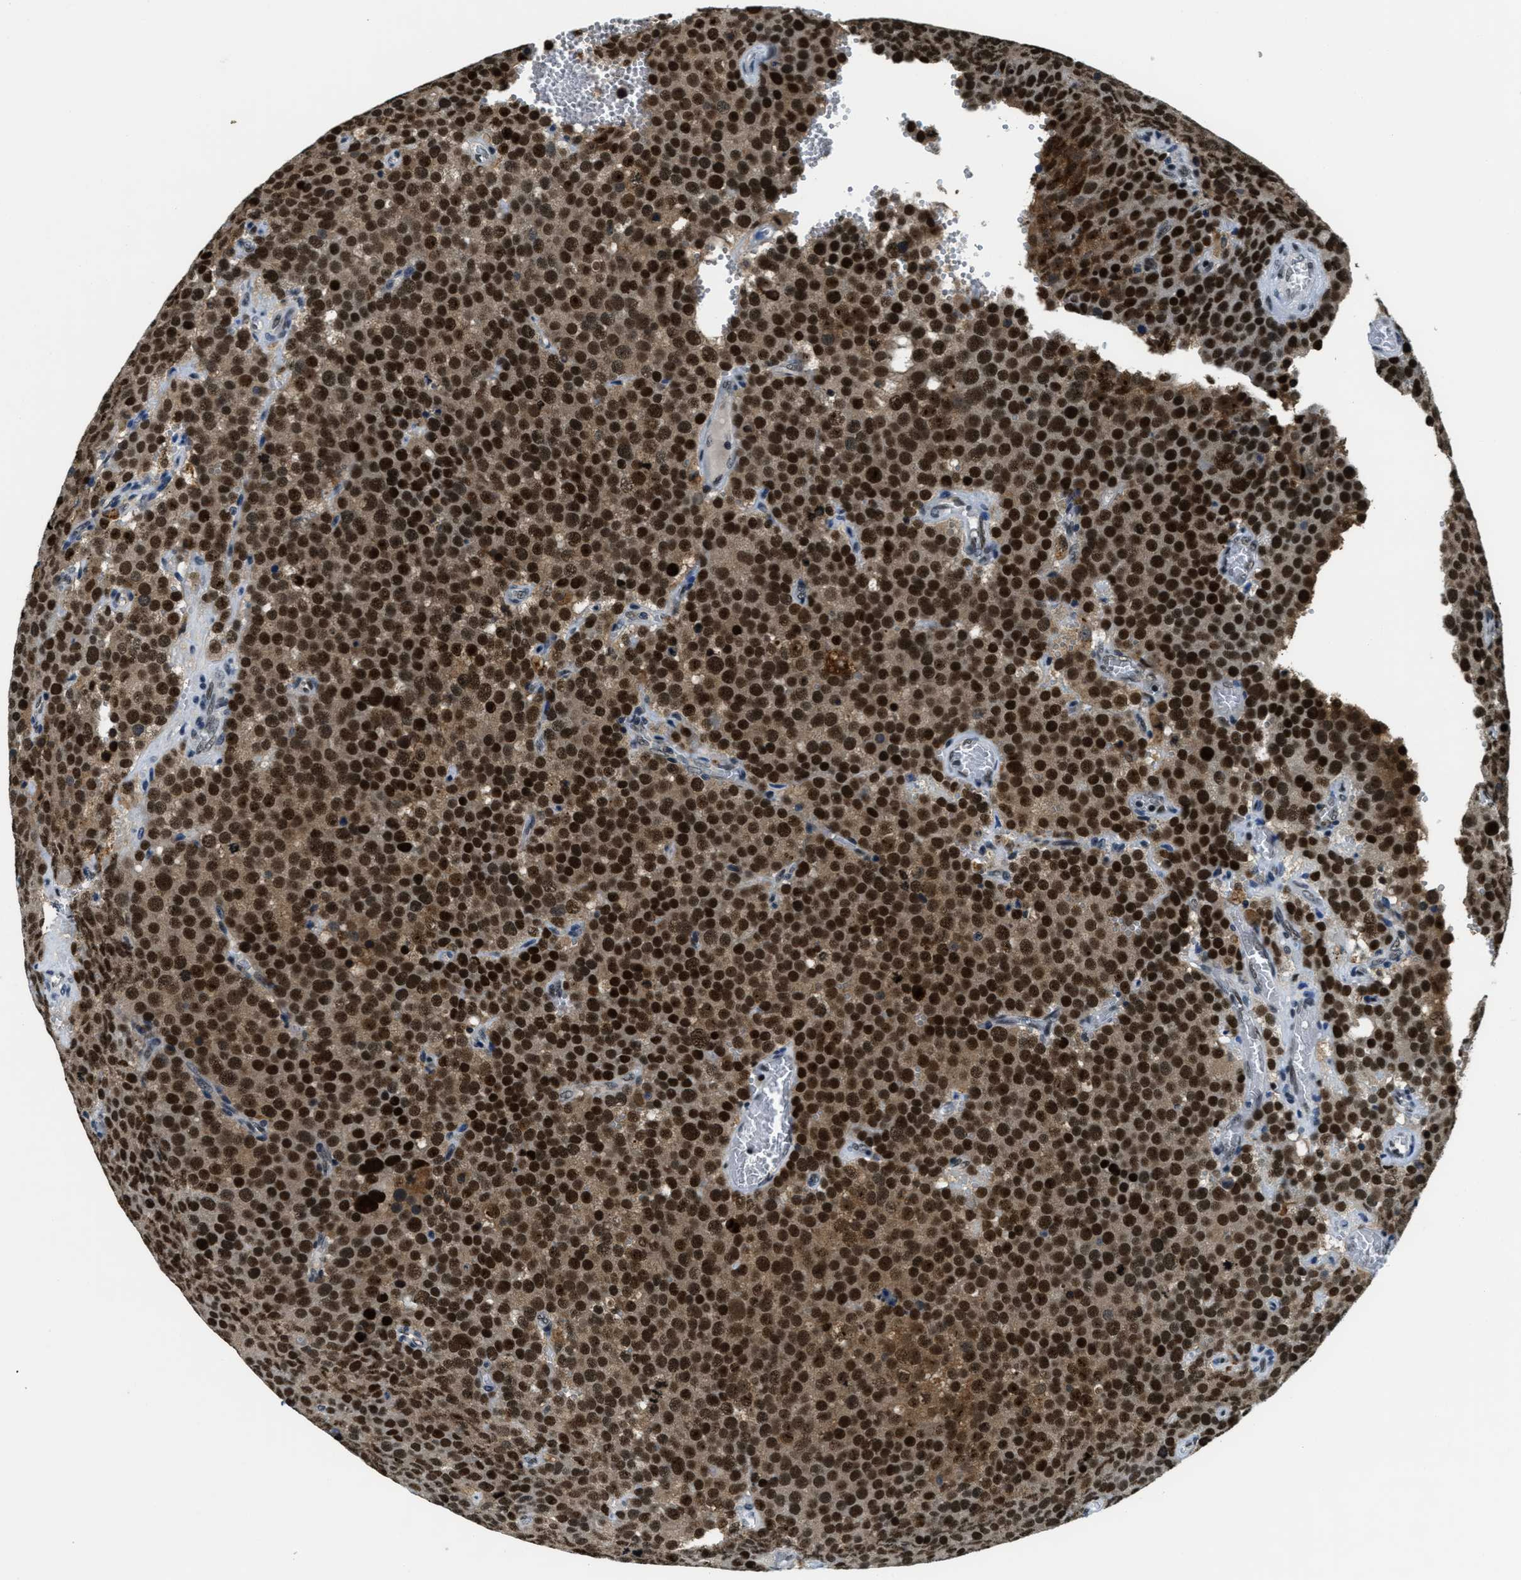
{"staining": {"intensity": "strong", "quantity": ">75%", "location": "nuclear"}, "tissue": "testis cancer", "cell_type": "Tumor cells", "image_type": "cancer", "snomed": [{"axis": "morphology", "description": "Normal tissue, NOS"}, {"axis": "morphology", "description": "Seminoma, NOS"}, {"axis": "topography", "description": "Testis"}], "caption": "Protein analysis of testis seminoma tissue reveals strong nuclear expression in approximately >75% of tumor cells. (DAB (3,3'-diaminobenzidine) IHC, brown staining for protein, blue staining for nuclei).", "gene": "SSB", "patient": {"sex": "male", "age": 71}}